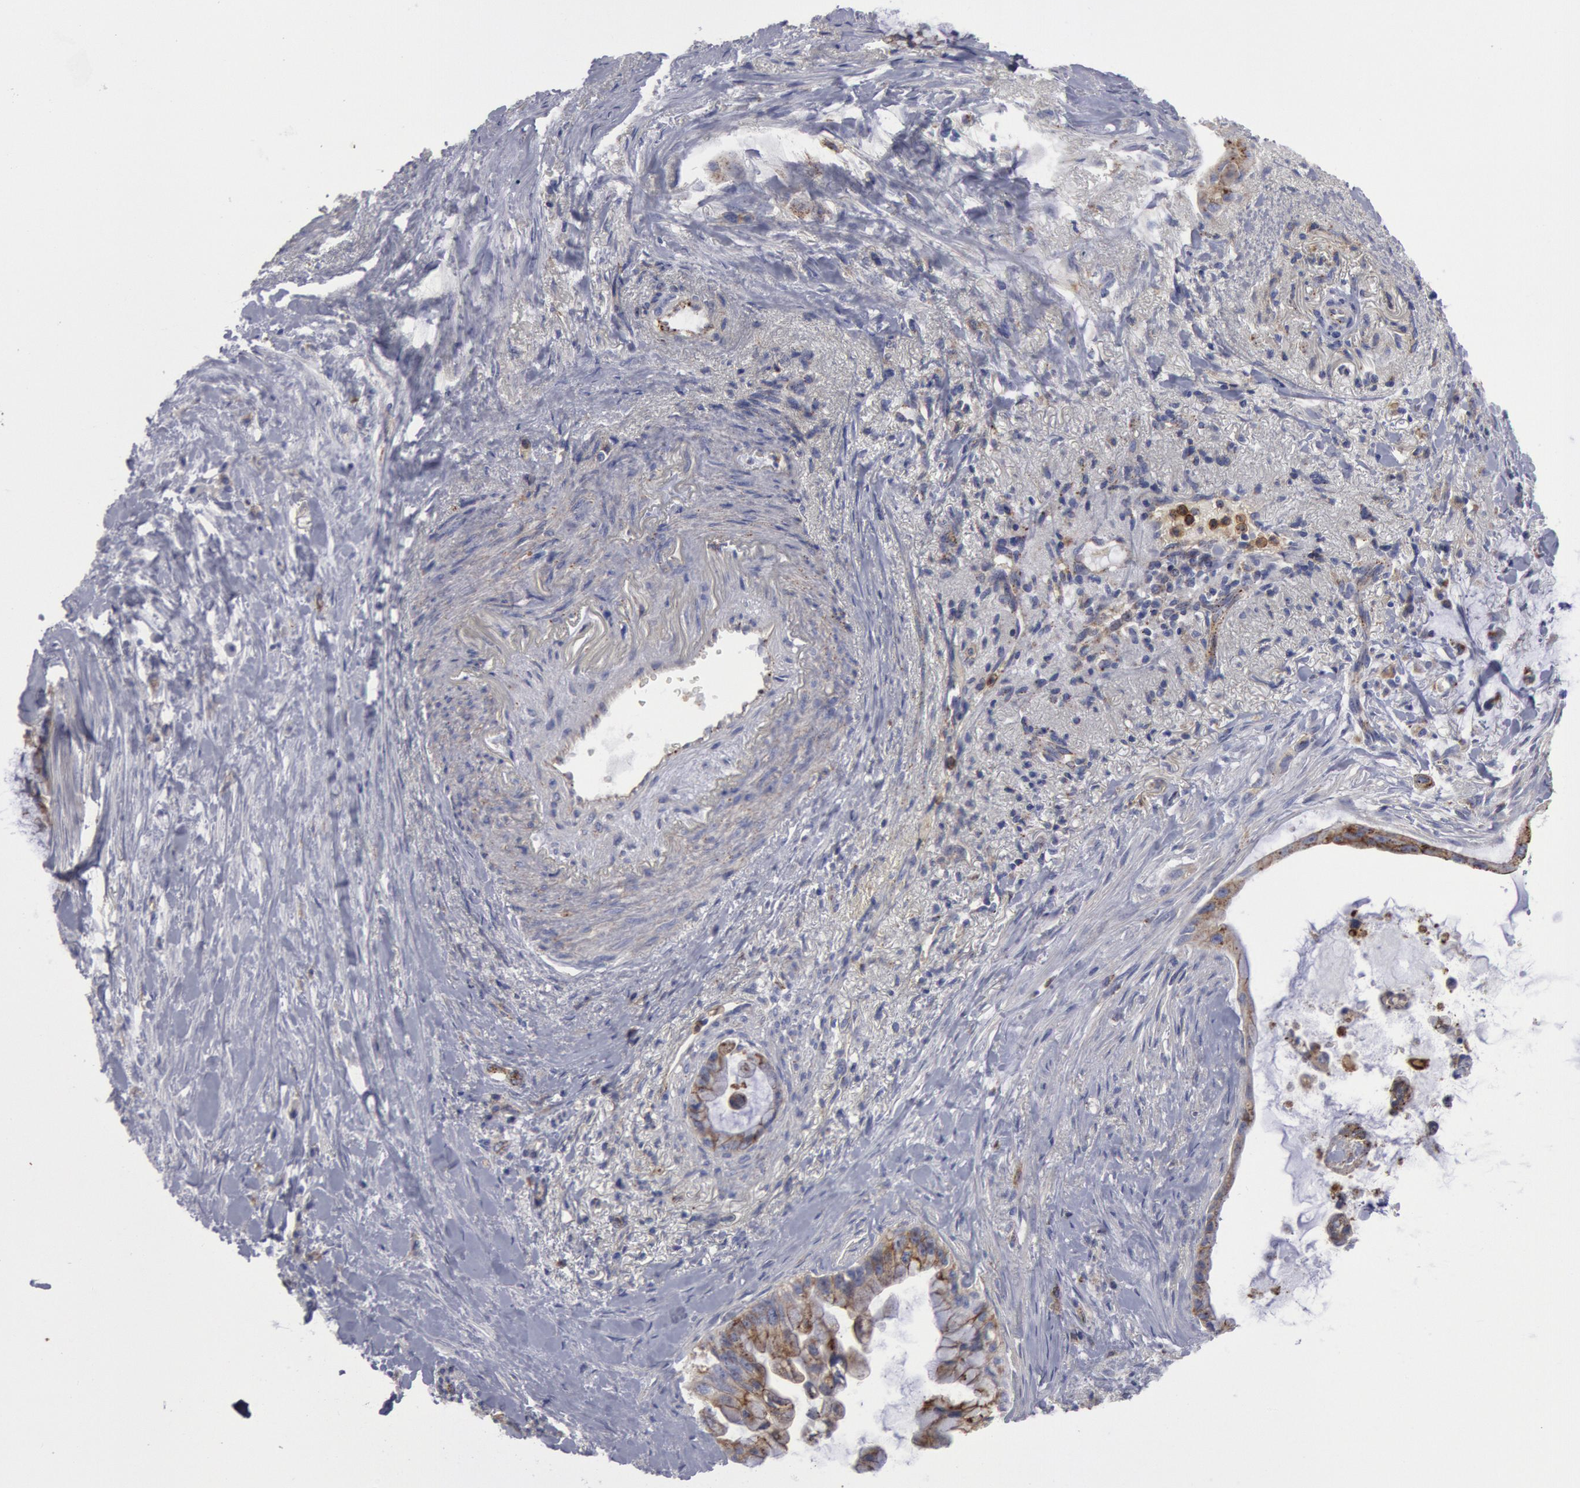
{"staining": {"intensity": "weak", "quantity": "<25%", "location": "cytoplasmic/membranous"}, "tissue": "pancreatic cancer", "cell_type": "Tumor cells", "image_type": "cancer", "snomed": [{"axis": "morphology", "description": "Adenocarcinoma, NOS"}, {"axis": "topography", "description": "Pancreas"}], "caption": "Tumor cells show no significant expression in pancreatic cancer. The staining was performed using DAB to visualize the protein expression in brown, while the nuclei were stained in blue with hematoxylin (Magnification: 20x).", "gene": "FLOT1", "patient": {"sex": "male", "age": 59}}